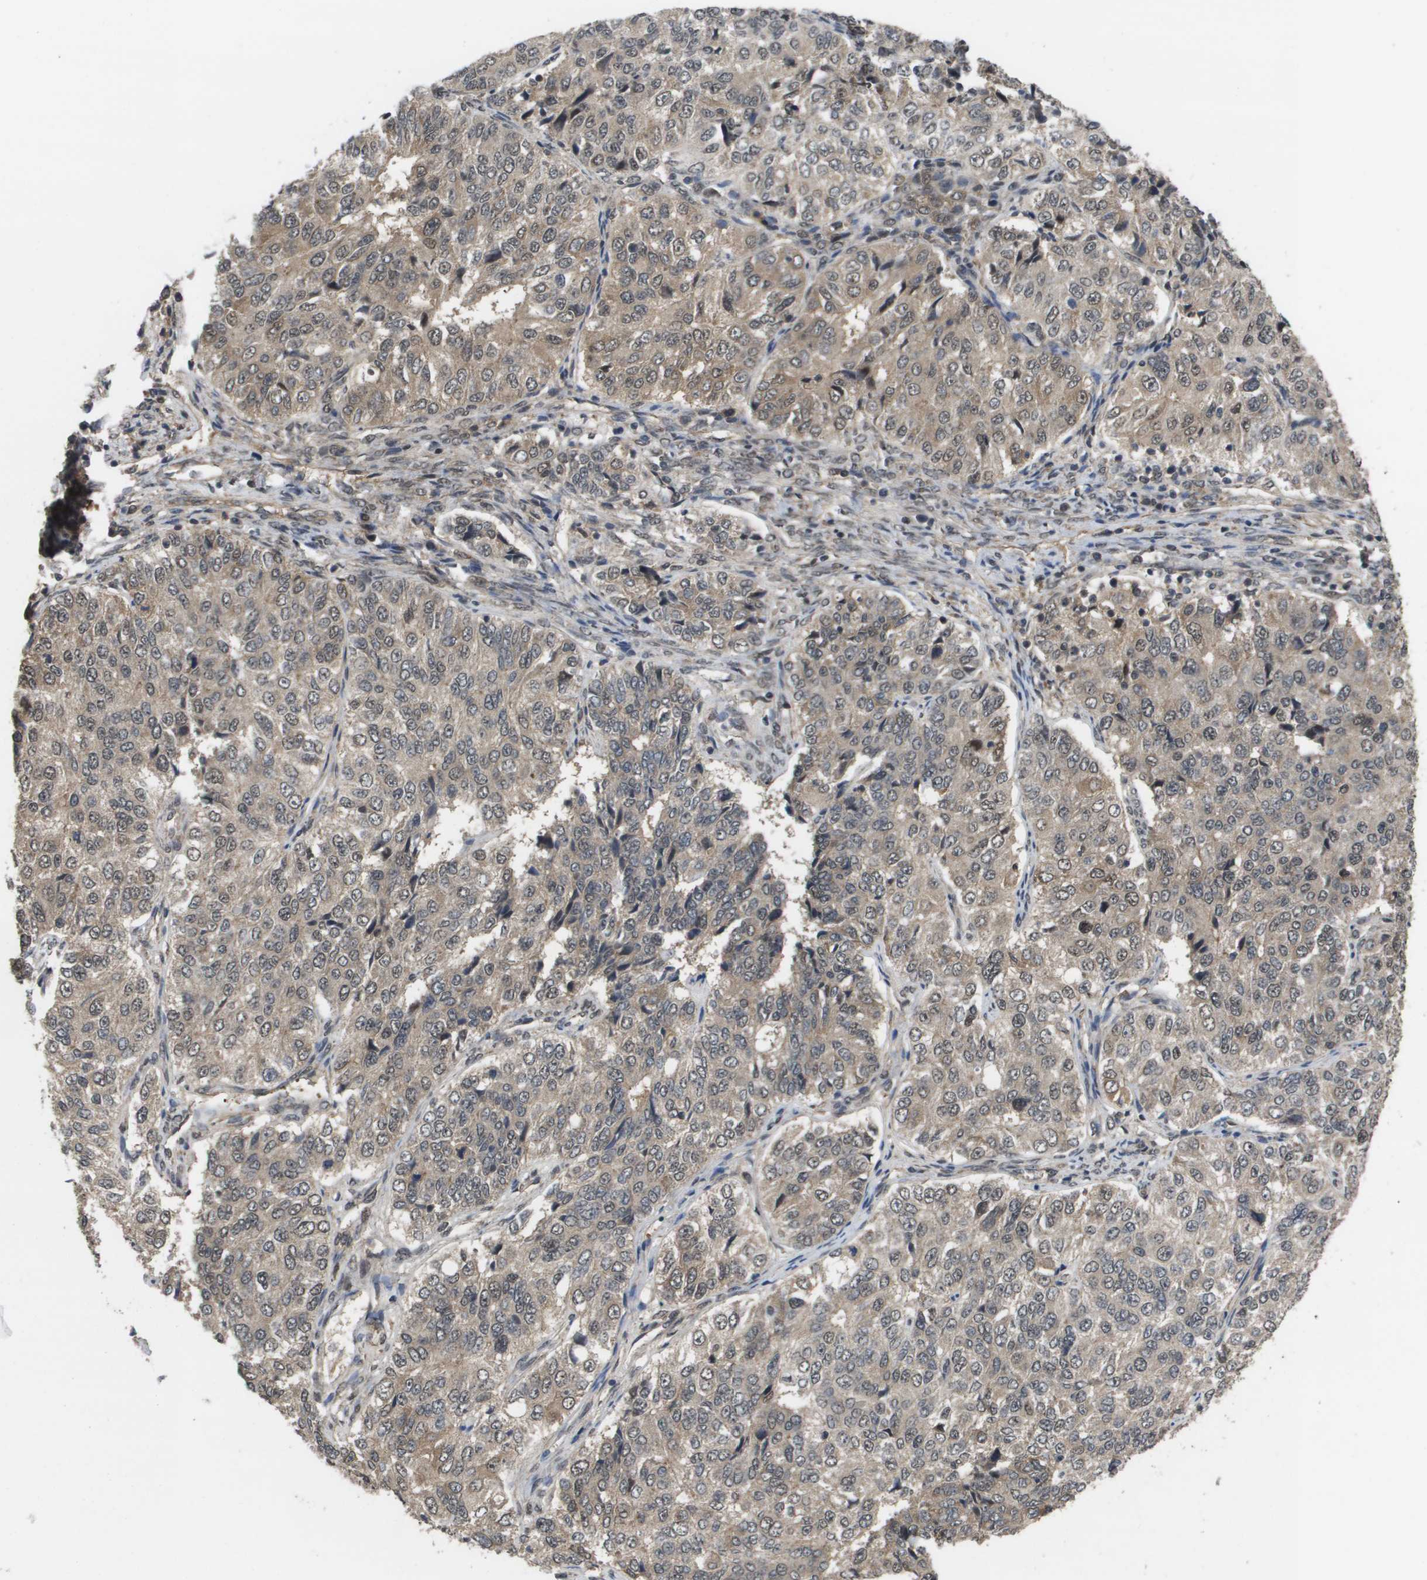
{"staining": {"intensity": "weak", "quantity": ">75%", "location": "cytoplasmic/membranous"}, "tissue": "ovarian cancer", "cell_type": "Tumor cells", "image_type": "cancer", "snomed": [{"axis": "morphology", "description": "Carcinoma, endometroid"}, {"axis": "topography", "description": "Ovary"}], "caption": "The micrograph demonstrates a brown stain indicating the presence of a protein in the cytoplasmic/membranous of tumor cells in ovarian cancer (endometroid carcinoma).", "gene": "AMBRA1", "patient": {"sex": "female", "age": 51}}